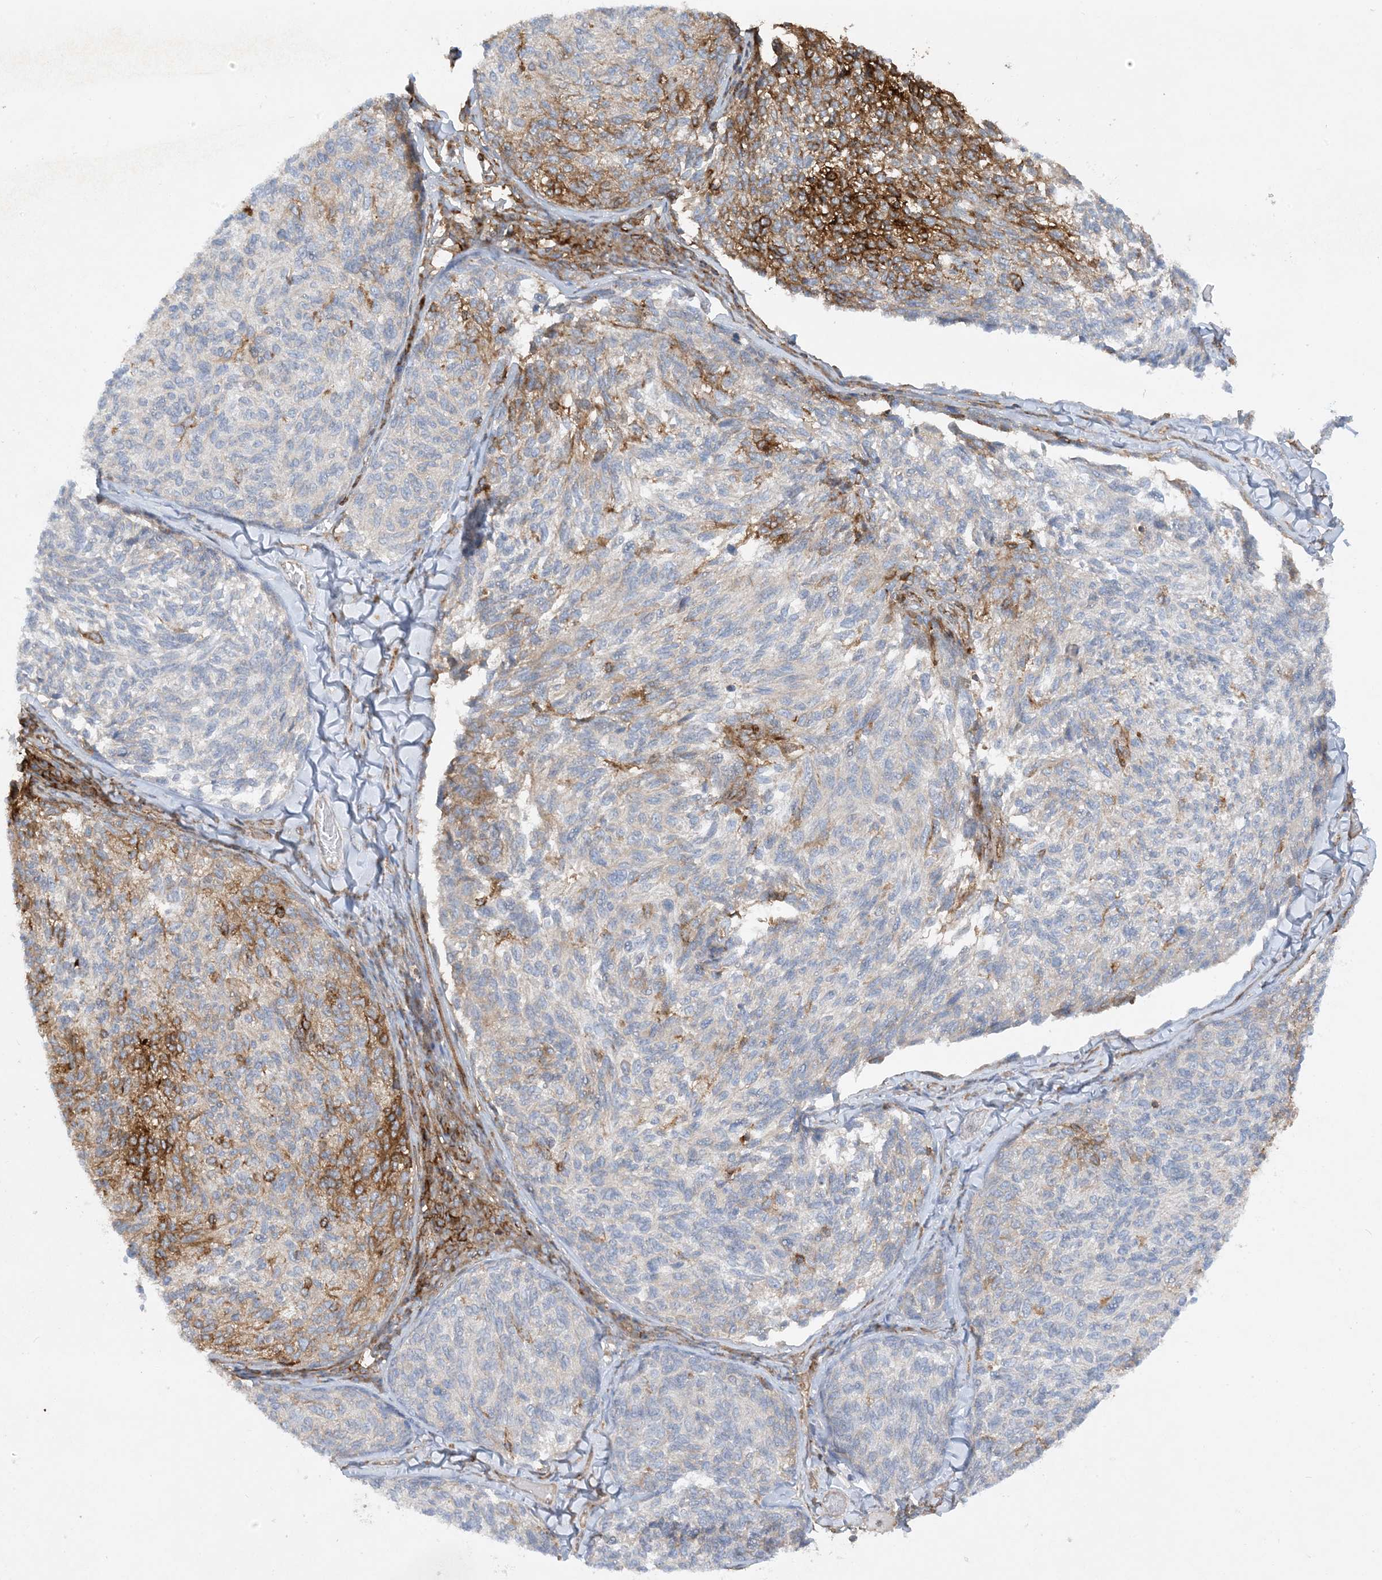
{"staining": {"intensity": "strong", "quantity": "<25%", "location": "cytoplasmic/membranous"}, "tissue": "melanoma", "cell_type": "Tumor cells", "image_type": "cancer", "snomed": [{"axis": "morphology", "description": "Malignant melanoma, NOS"}, {"axis": "topography", "description": "Skin"}], "caption": "DAB (3,3'-diaminobenzidine) immunohistochemical staining of human malignant melanoma exhibits strong cytoplasmic/membranous protein expression in about <25% of tumor cells.", "gene": "HLA-E", "patient": {"sex": "female", "age": 73}}